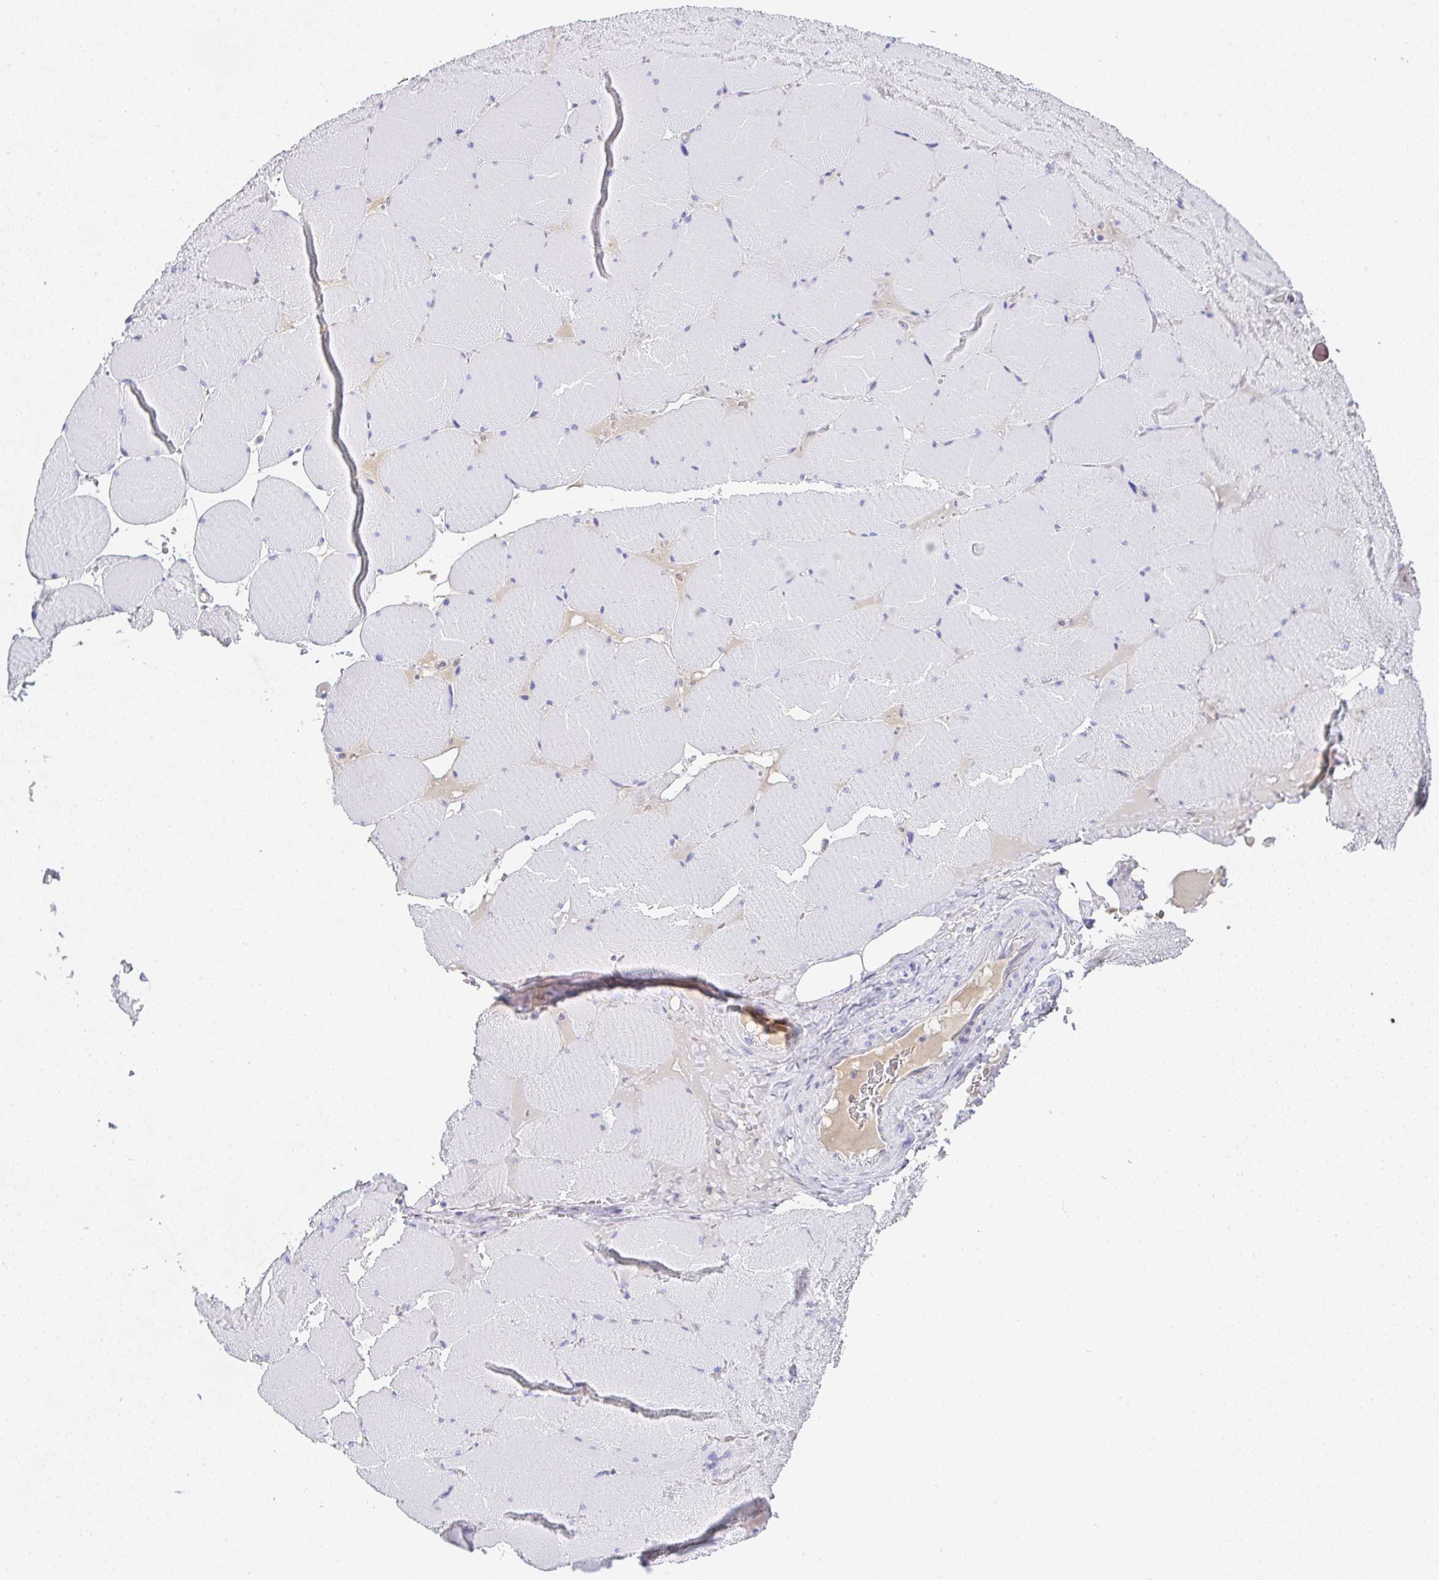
{"staining": {"intensity": "negative", "quantity": "none", "location": "none"}, "tissue": "skeletal muscle", "cell_type": "Myocytes", "image_type": "normal", "snomed": [{"axis": "morphology", "description": "Normal tissue, NOS"}, {"axis": "topography", "description": "Skeletal muscle"}, {"axis": "topography", "description": "Head-Neck"}], "caption": "Histopathology image shows no protein expression in myocytes of unremarkable skeletal muscle. Nuclei are stained in blue.", "gene": "DERL2", "patient": {"sex": "male", "age": 66}}